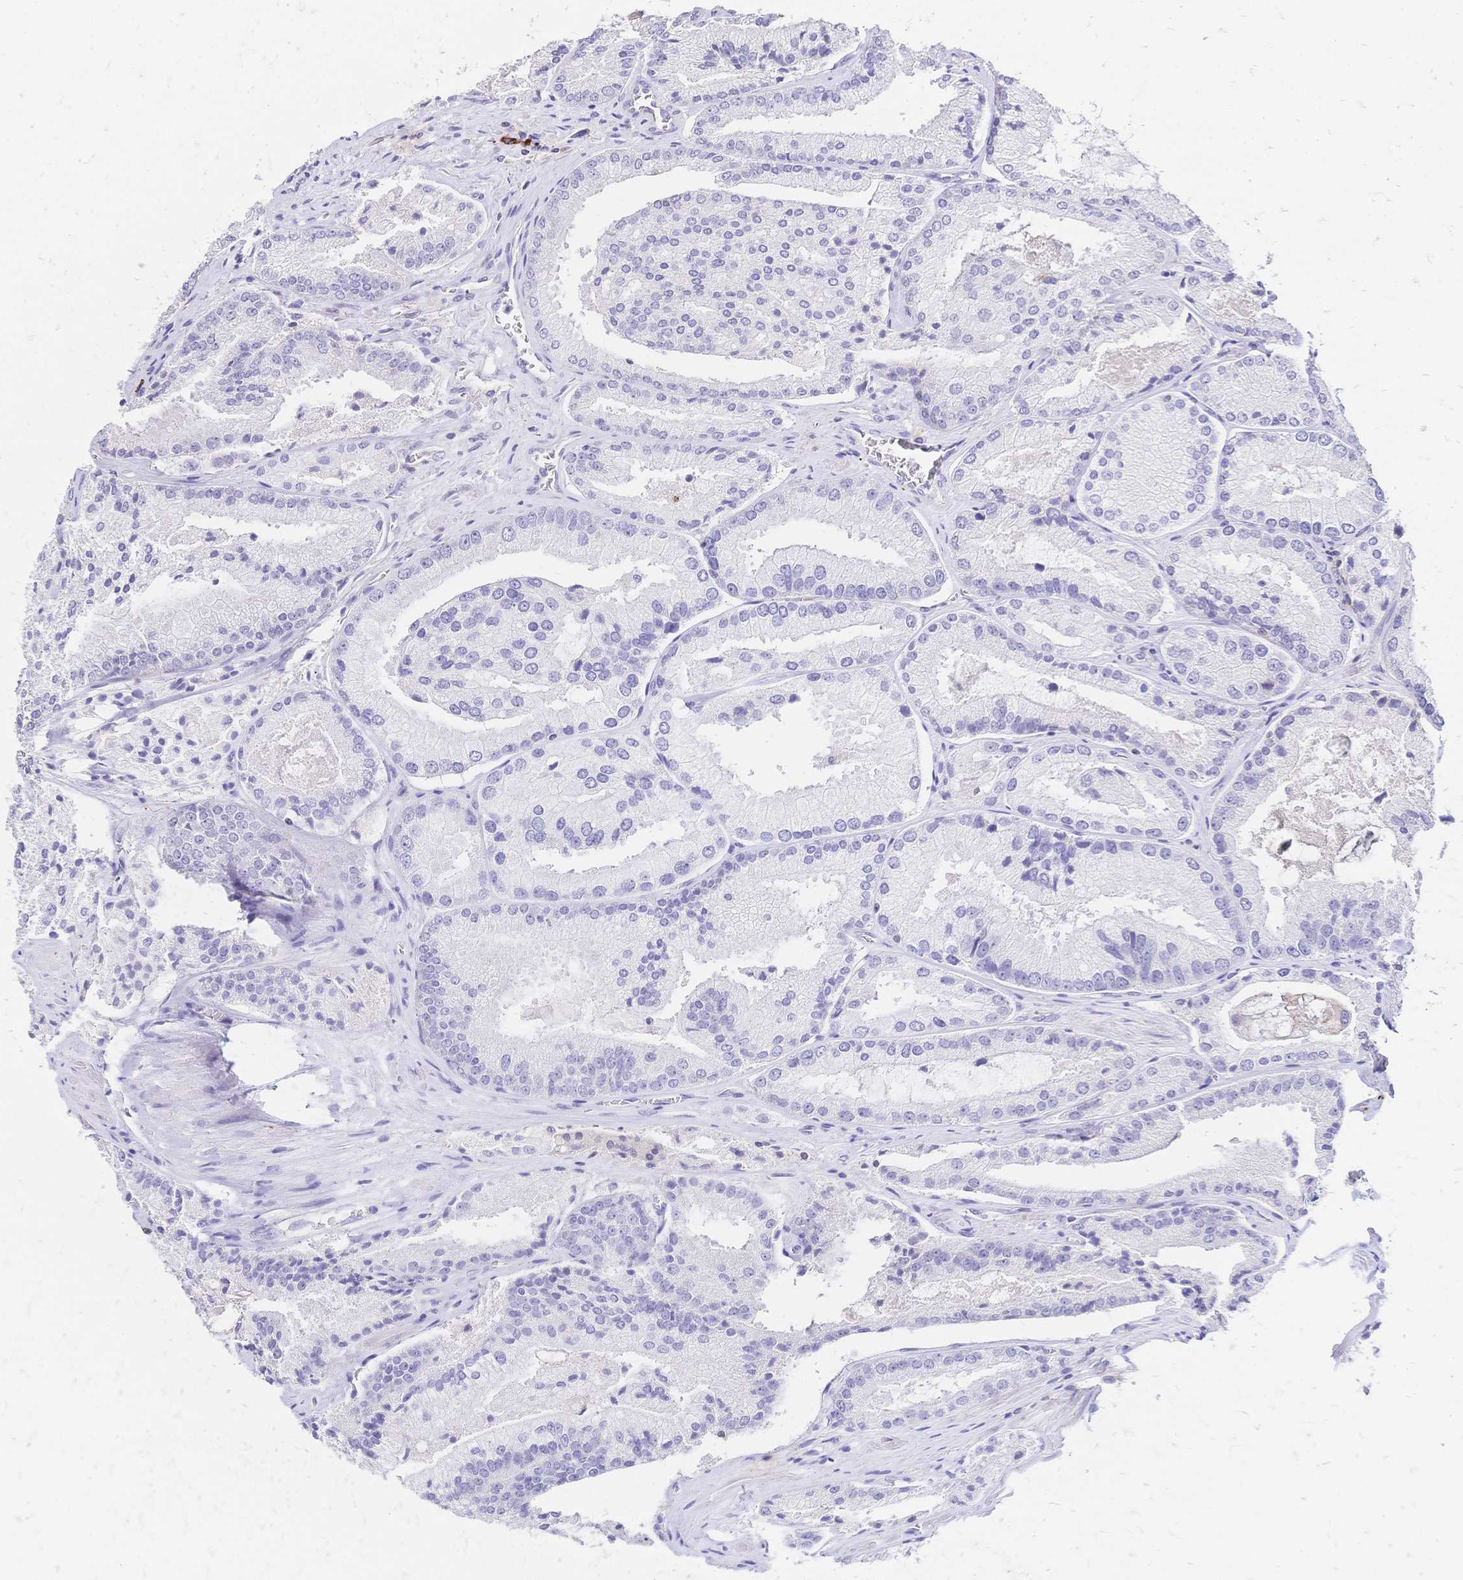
{"staining": {"intensity": "negative", "quantity": "none", "location": "none"}, "tissue": "prostate cancer", "cell_type": "Tumor cells", "image_type": "cancer", "snomed": [{"axis": "morphology", "description": "Adenocarcinoma, High grade"}, {"axis": "topography", "description": "Prostate"}], "caption": "Tumor cells are negative for brown protein staining in adenocarcinoma (high-grade) (prostate).", "gene": "IL2RA", "patient": {"sex": "male", "age": 73}}